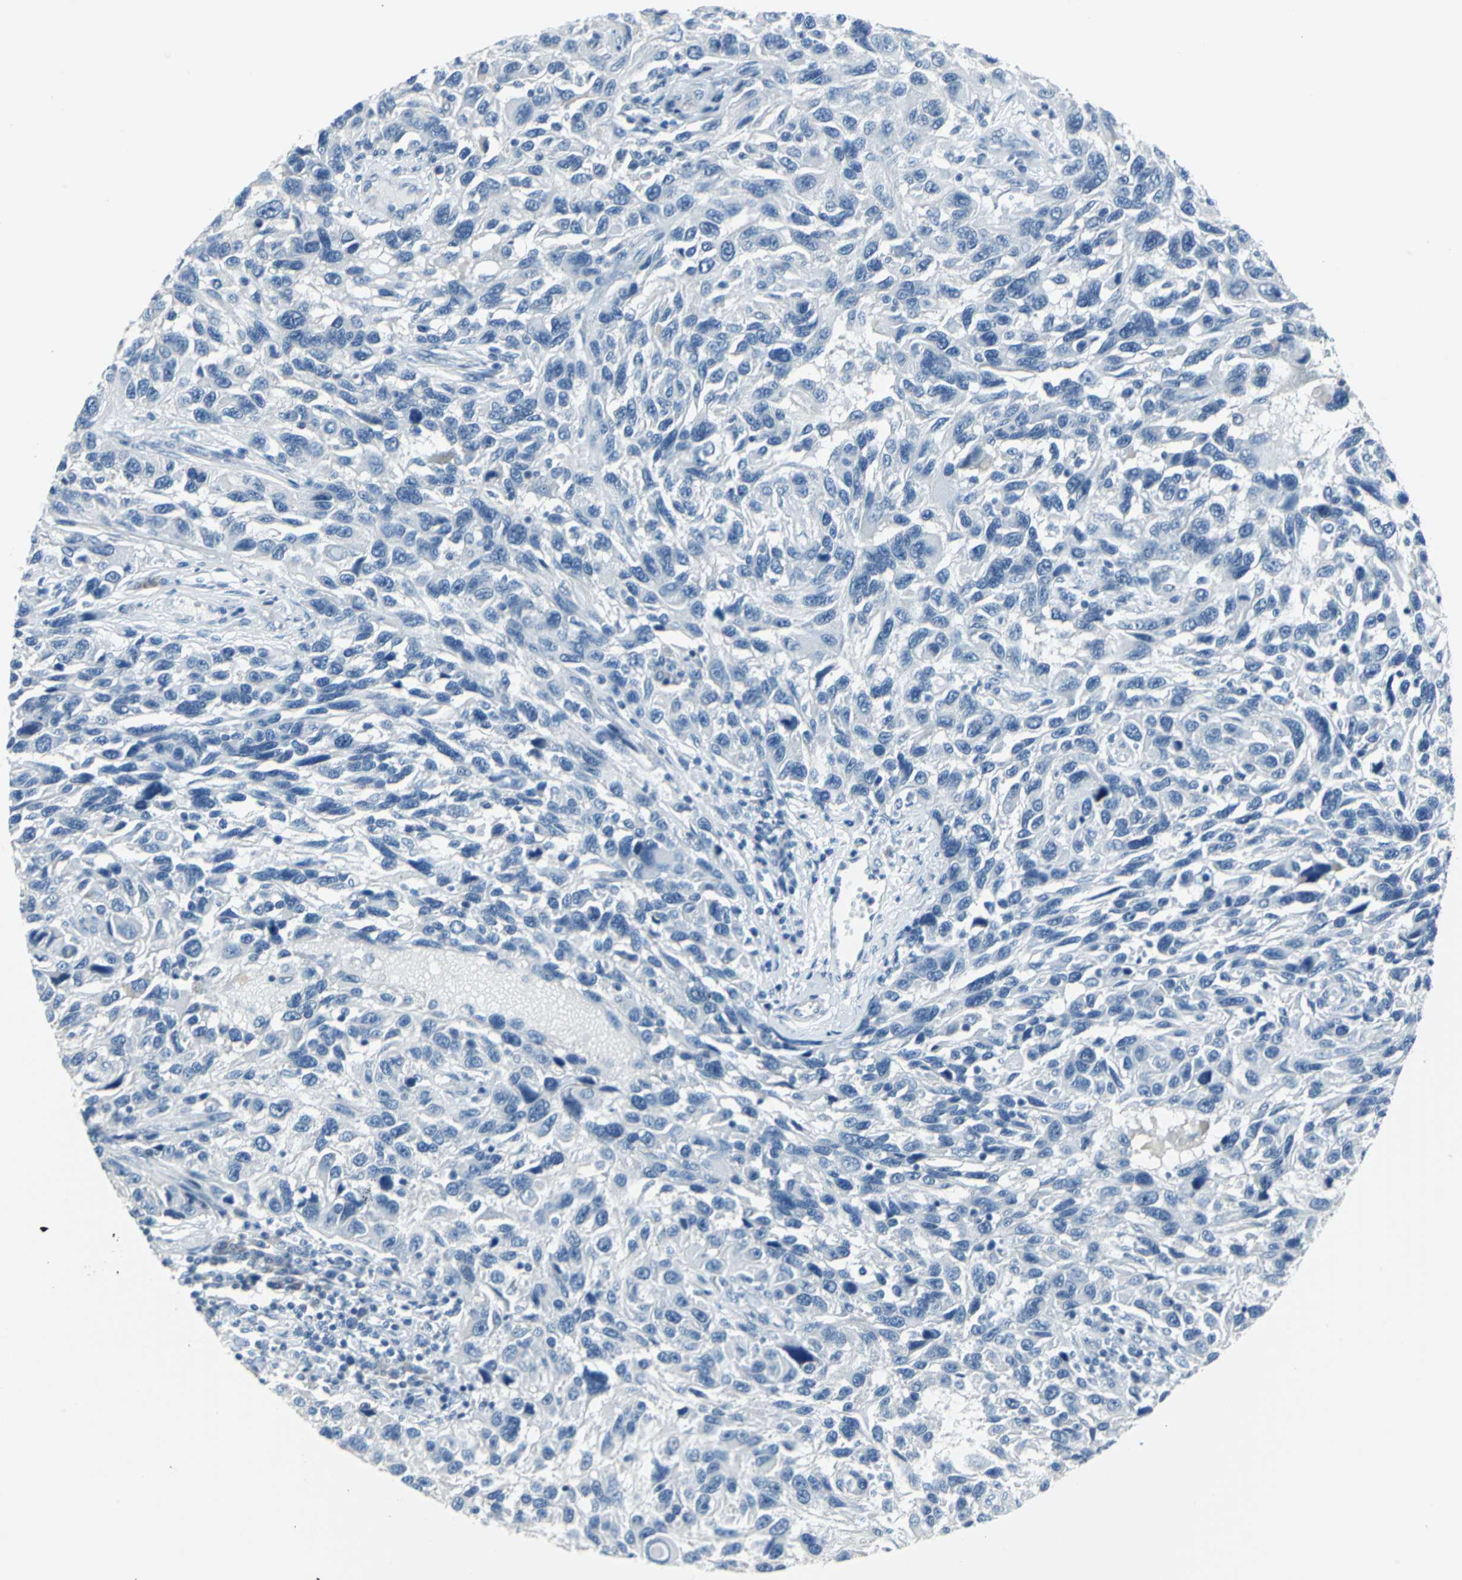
{"staining": {"intensity": "negative", "quantity": "none", "location": "none"}, "tissue": "melanoma", "cell_type": "Tumor cells", "image_type": "cancer", "snomed": [{"axis": "morphology", "description": "Malignant melanoma, NOS"}, {"axis": "topography", "description": "Skin"}], "caption": "DAB (3,3'-diaminobenzidine) immunohistochemical staining of melanoma shows no significant expression in tumor cells.", "gene": "DNAI2", "patient": {"sex": "male", "age": 53}}